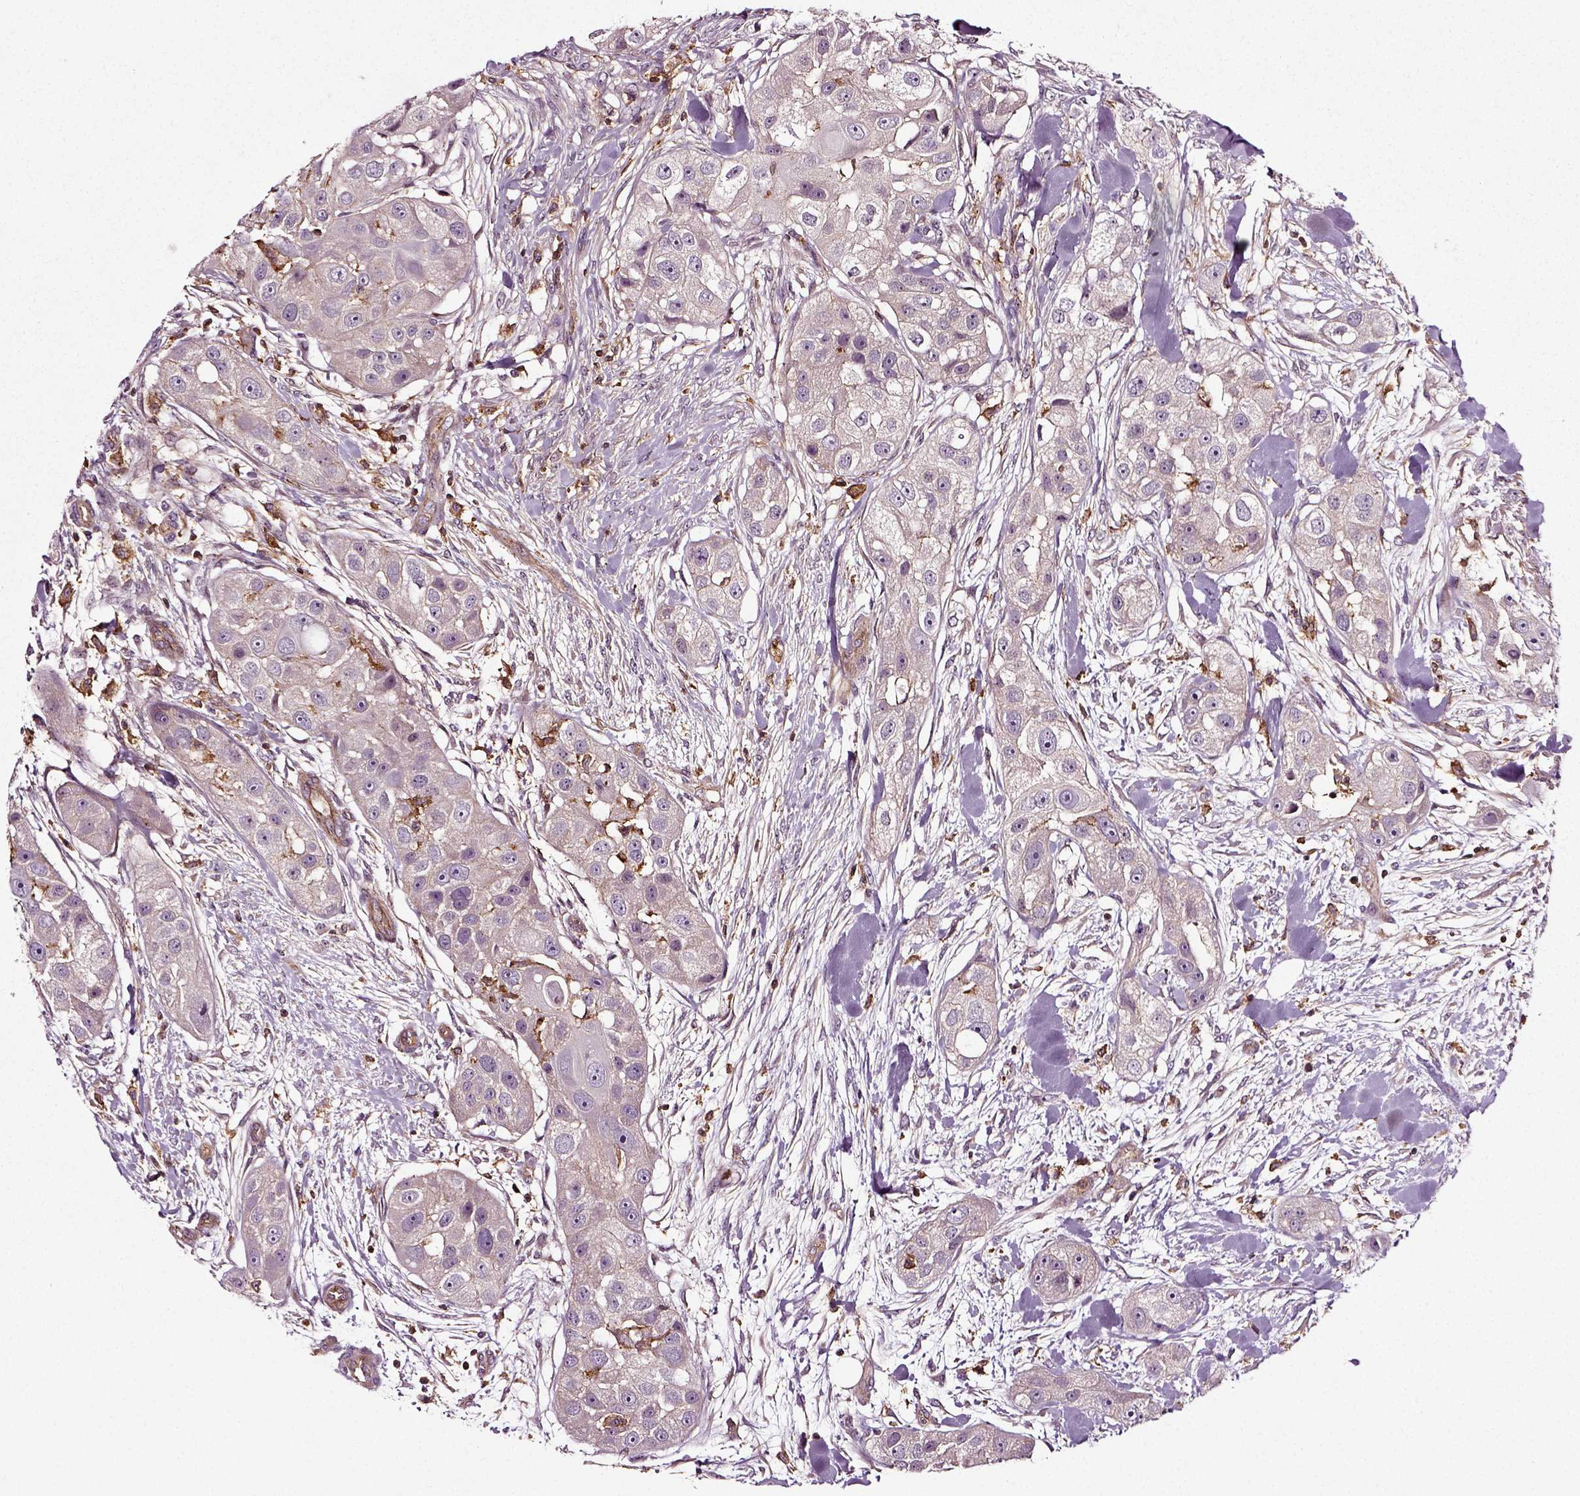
{"staining": {"intensity": "negative", "quantity": "none", "location": "none"}, "tissue": "head and neck cancer", "cell_type": "Tumor cells", "image_type": "cancer", "snomed": [{"axis": "morphology", "description": "Squamous cell carcinoma, NOS"}, {"axis": "topography", "description": "Head-Neck"}], "caption": "IHC micrograph of human head and neck cancer (squamous cell carcinoma) stained for a protein (brown), which exhibits no staining in tumor cells. (Brightfield microscopy of DAB (3,3'-diaminobenzidine) immunohistochemistry (IHC) at high magnification).", "gene": "RHOF", "patient": {"sex": "male", "age": 51}}